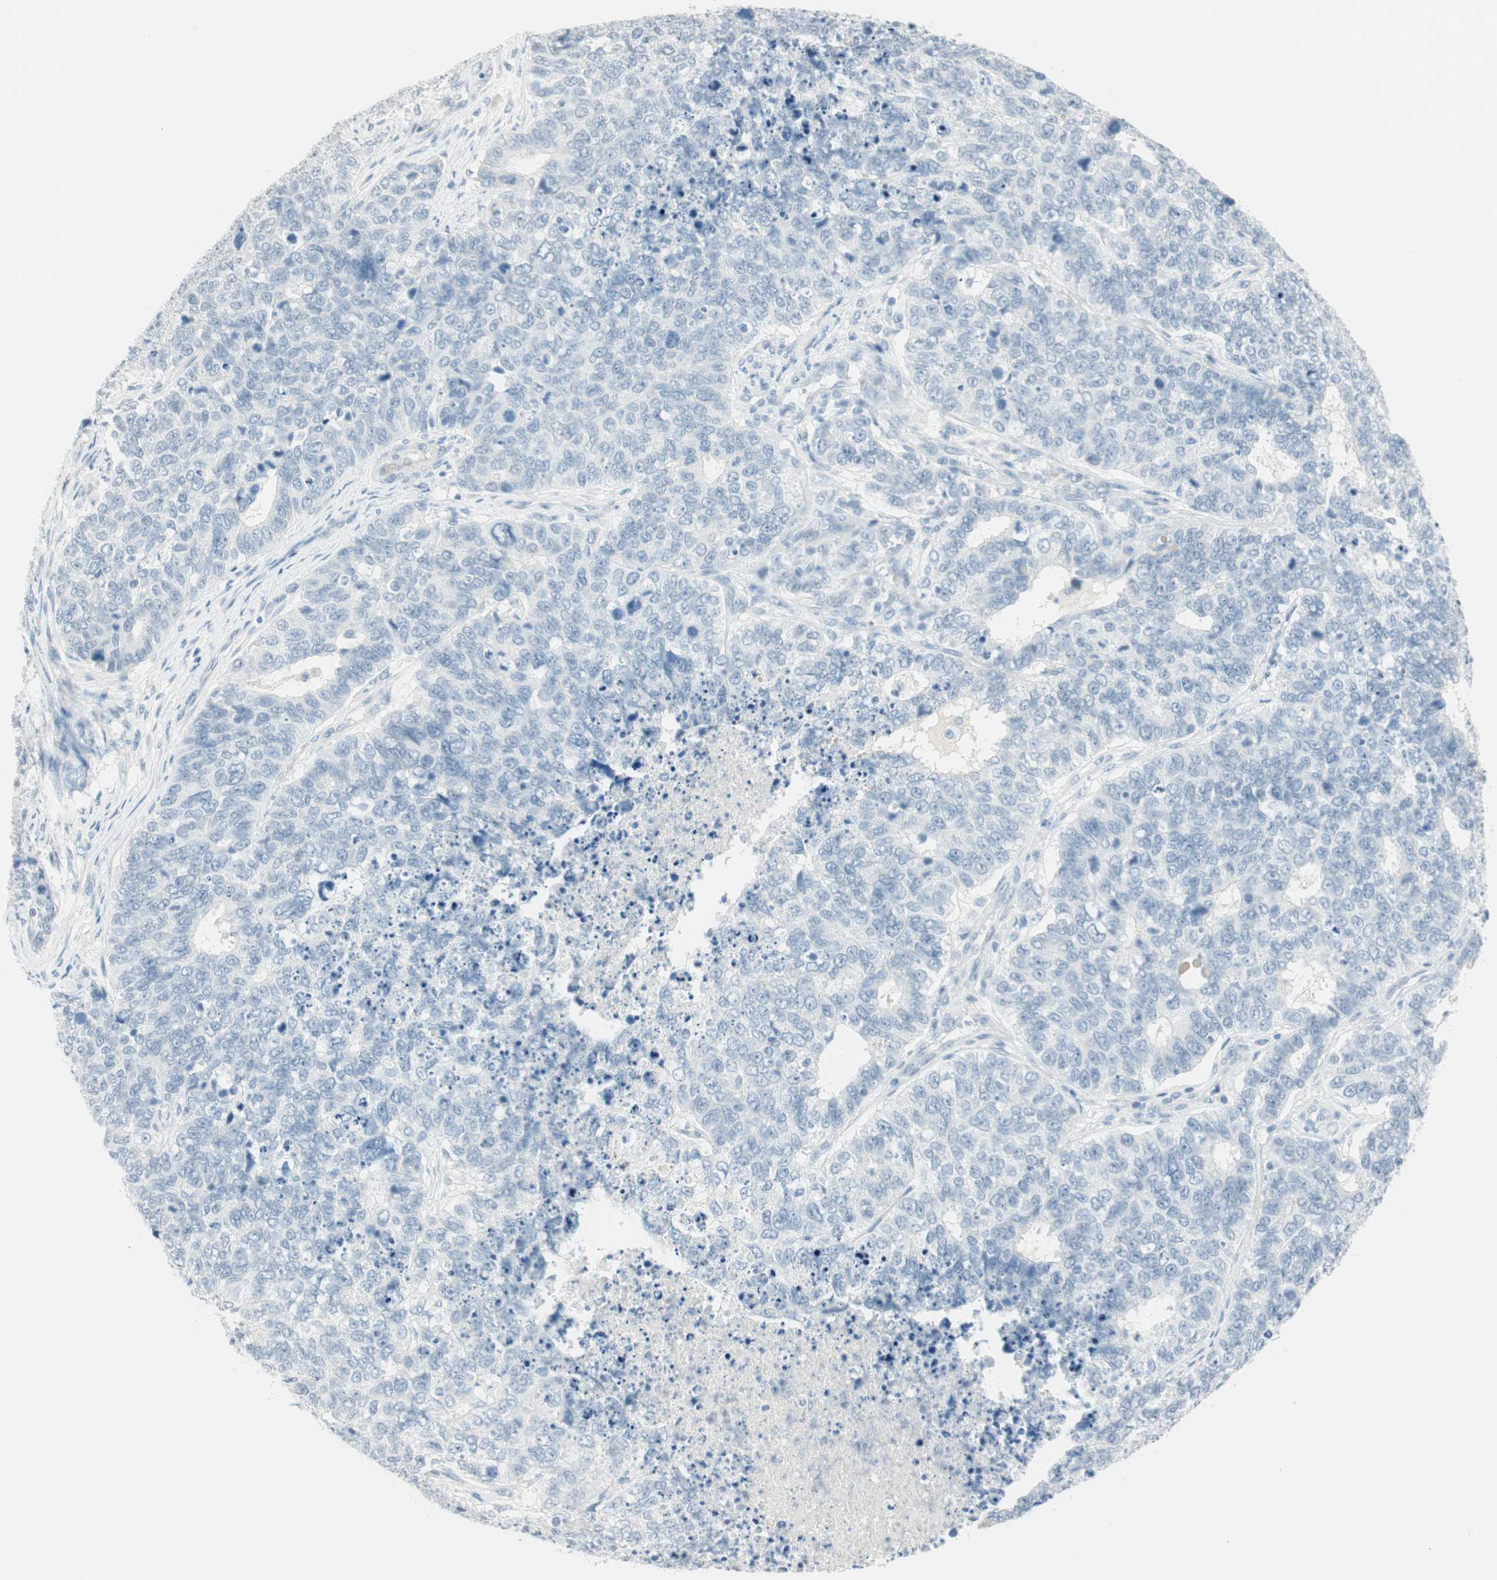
{"staining": {"intensity": "negative", "quantity": "none", "location": "none"}, "tissue": "cervical cancer", "cell_type": "Tumor cells", "image_type": "cancer", "snomed": [{"axis": "morphology", "description": "Squamous cell carcinoma, NOS"}, {"axis": "topography", "description": "Cervix"}], "caption": "Immunohistochemical staining of cervical squamous cell carcinoma demonstrates no significant staining in tumor cells. The staining is performed using DAB (3,3'-diaminobenzidine) brown chromogen with nuclei counter-stained in using hematoxylin.", "gene": "MLLT10", "patient": {"sex": "female", "age": 63}}